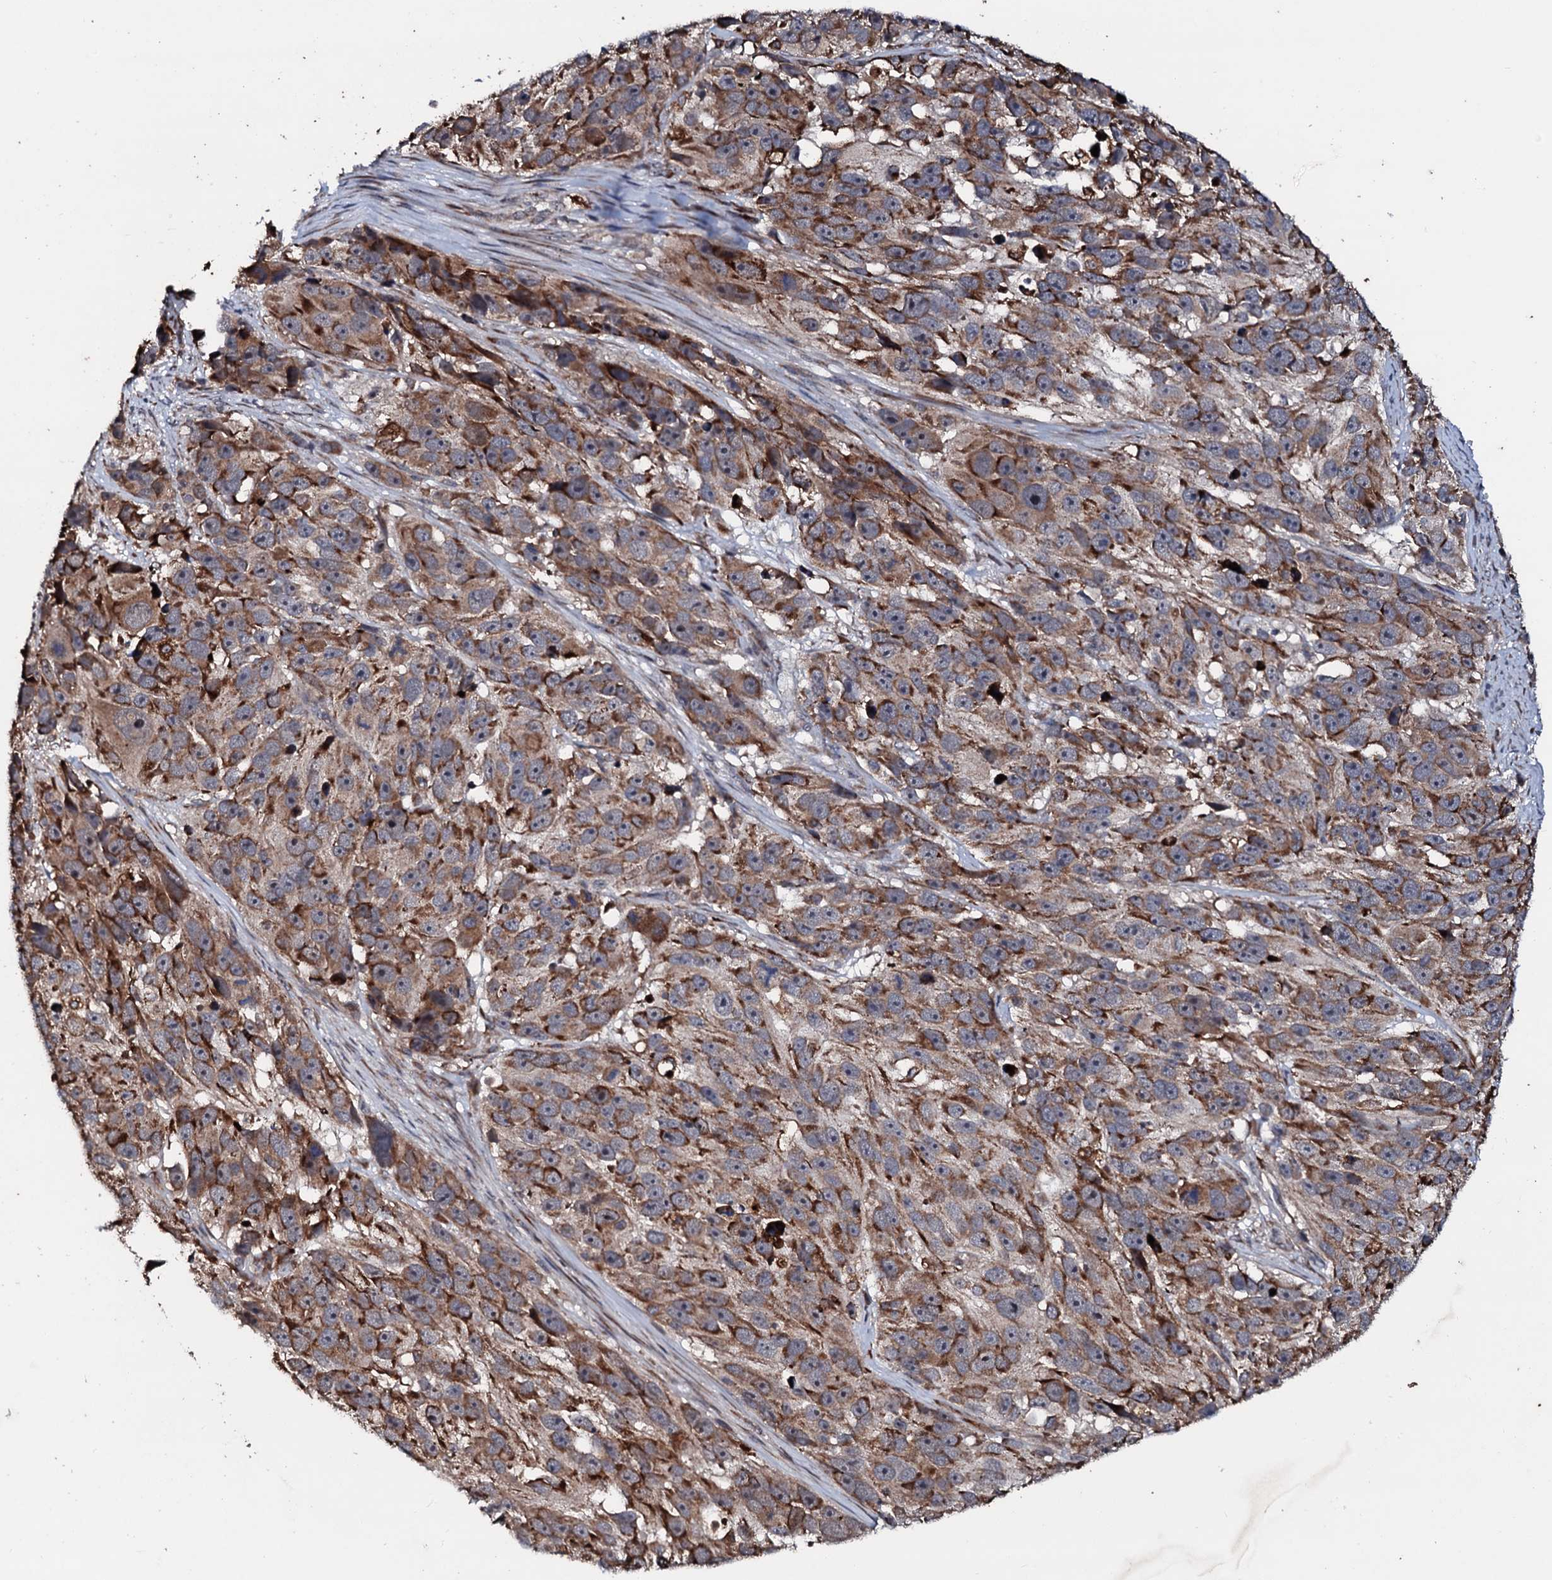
{"staining": {"intensity": "moderate", "quantity": ">75%", "location": "cytoplasmic/membranous"}, "tissue": "melanoma", "cell_type": "Tumor cells", "image_type": "cancer", "snomed": [{"axis": "morphology", "description": "Malignant melanoma, NOS"}, {"axis": "topography", "description": "Skin"}], "caption": "The photomicrograph reveals a brown stain indicating the presence of a protein in the cytoplasmic/membranous of tumor cells in malignant melanoma. (DAB IHC with brightfield microscopy, high magnification).", "gene": "SDHAF2", "patient": {"sex": "male", "age": 84}}